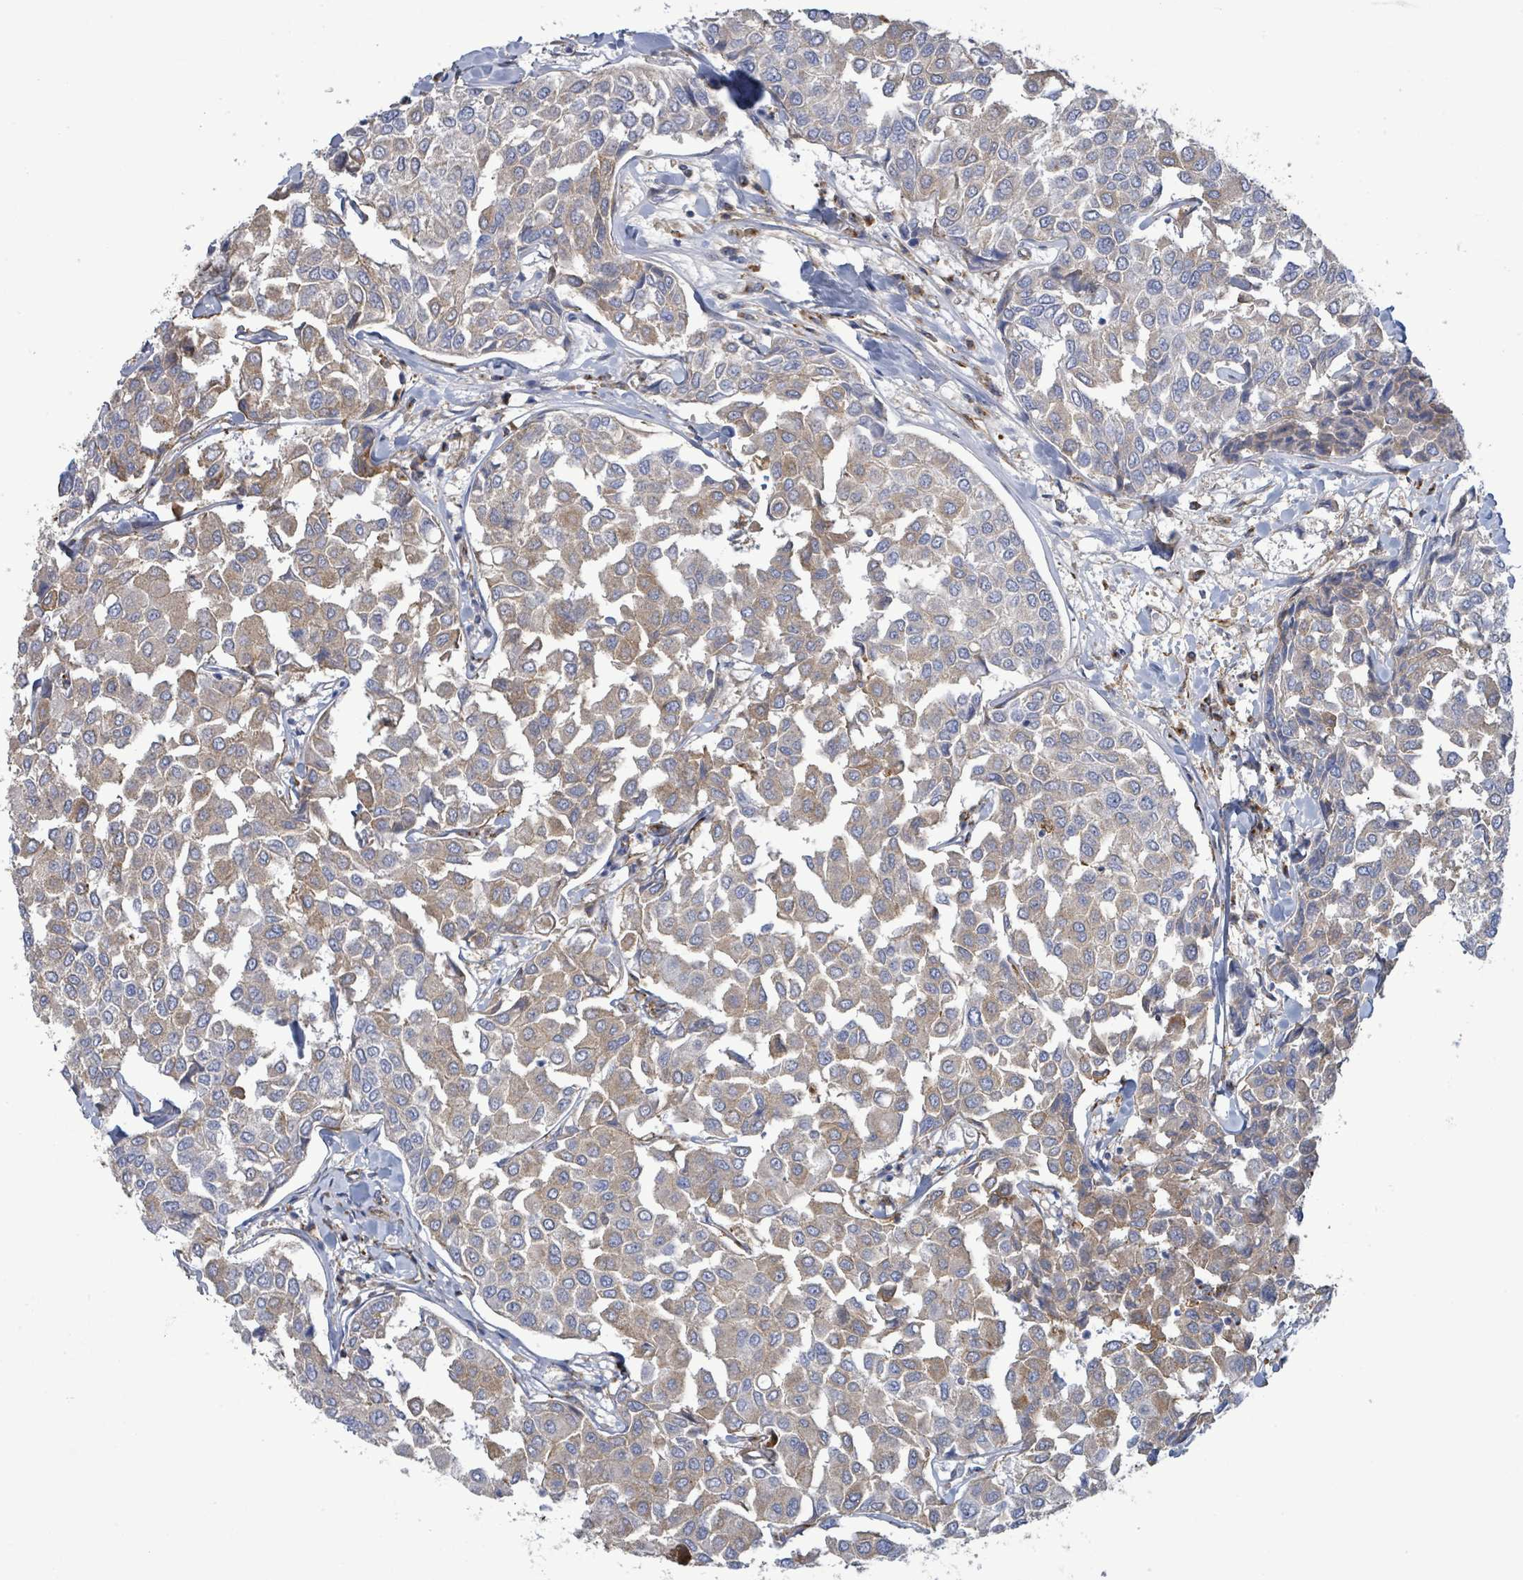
{"staining": {"intensity": "weak", "quantity": "25%-75%", "location": "cytoplasmic/membranous"}, "tissue": "breast cancer", "cell_type": "Tumor cells", "image_type": "cancer", "snomed": [{"axis": "morphology", "description": "Duct carcinoma"}, {"axis": "topography", "description": "Breast"}], "caption": "Protein positivity by immunohistochemistry (IHC) displays weak cytoplasmic/membranous positivity in approximately 25%-75% of tumor cells in invasive ductal carcinoma (breast).", "gene": "EGFL7", "patient": {"sex": "female", "age": 55}}